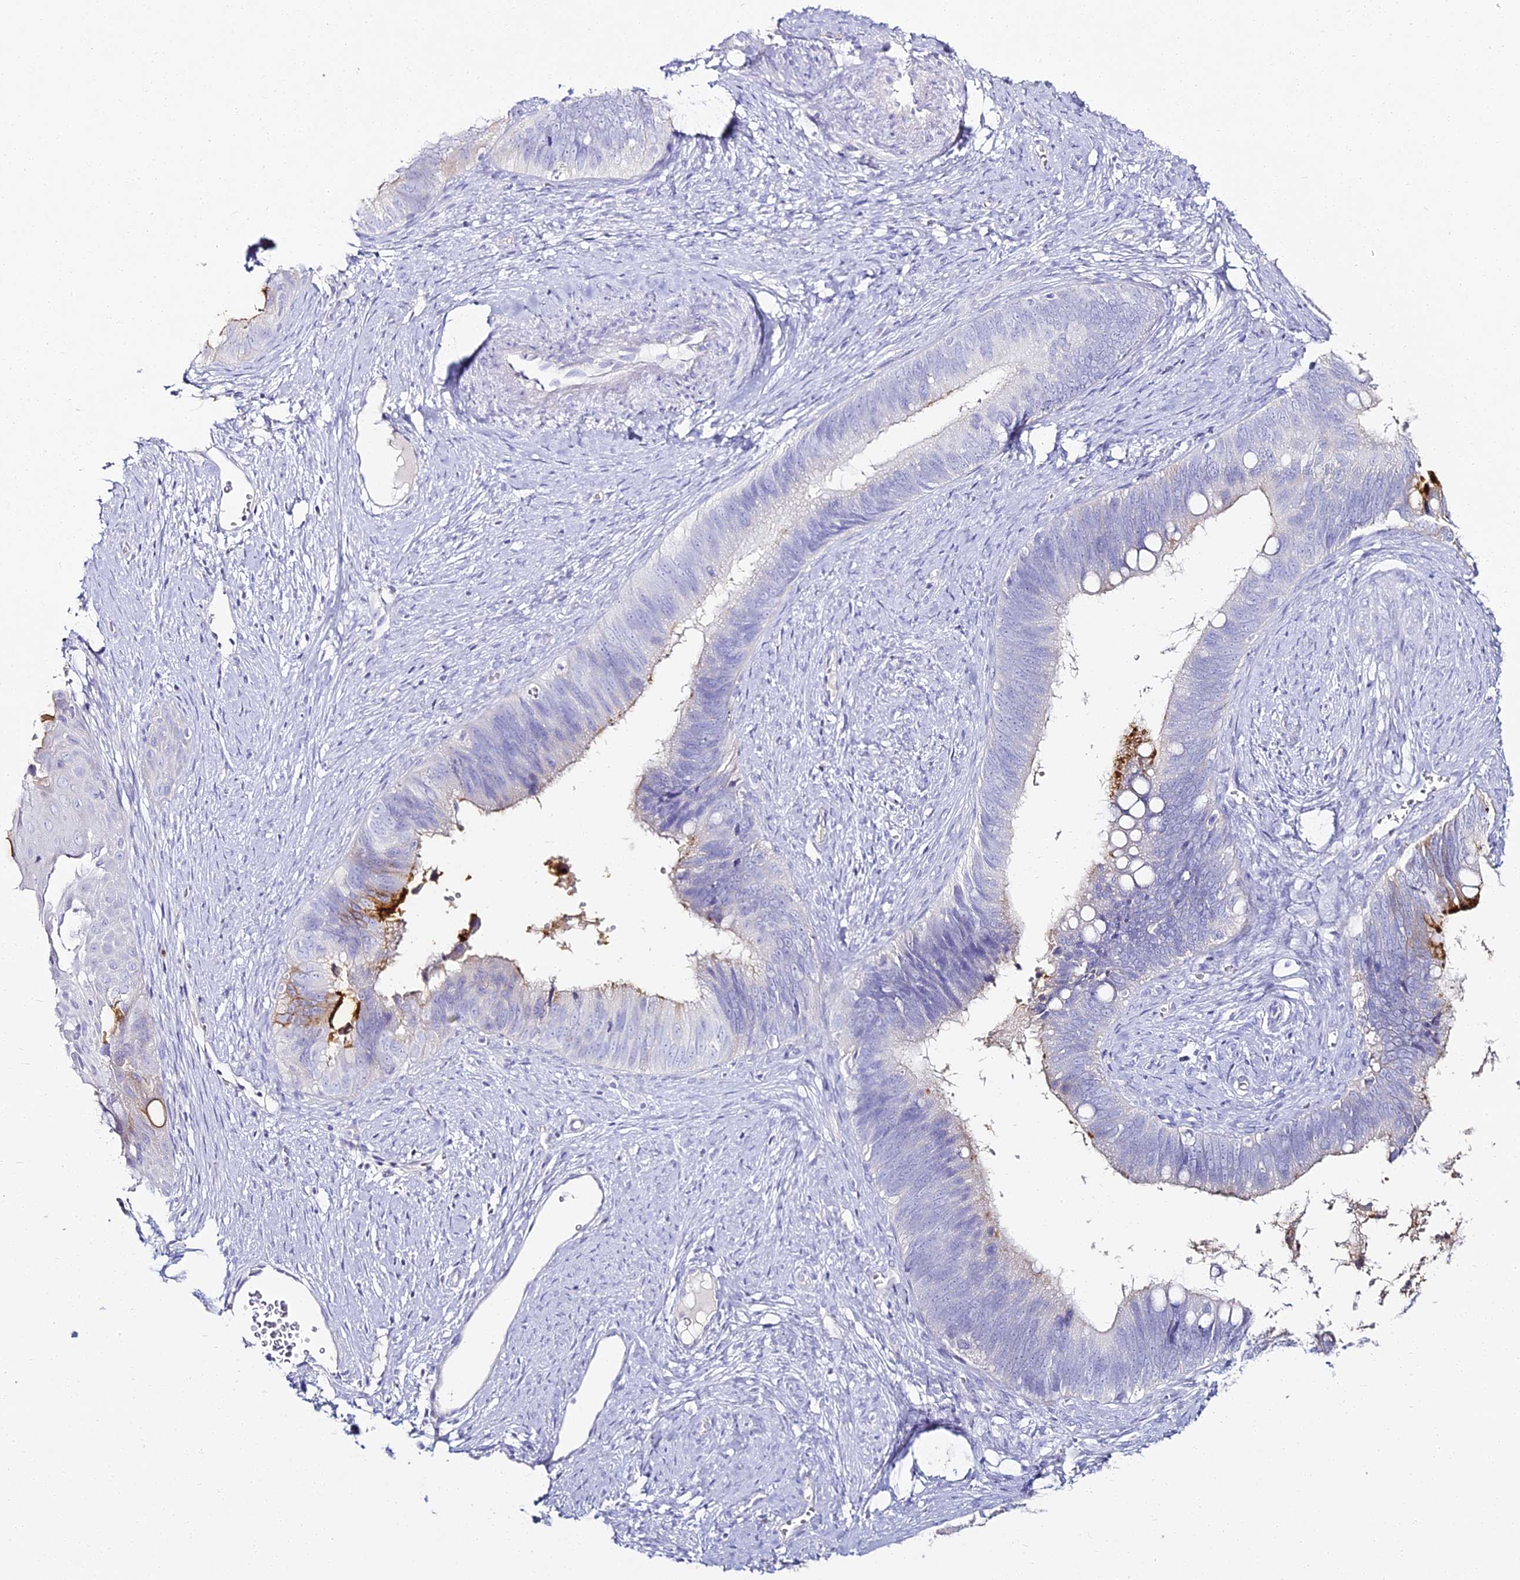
{"staining": {"intensity": "strong", "quantity": "<25%", "location": "cytoplasmic/membranous"}, "tissue": "cervical cancer", "cell_type": "Tumor cells", "image_type": "cancer", "snomed": [{"axis": "morphology", "description": "Adenocarcinoma, NOS"}, {"axis": "topography", "description": "Cervix"}], "caption": "Human cervical adenocarcinoma stained with a brown dye demonstrates strong cytoplasmic/membranous positive staining in approximately <25% of tumor cells.", "gene": "ALPG", "patient": {"sex": "female", "age": 42}}